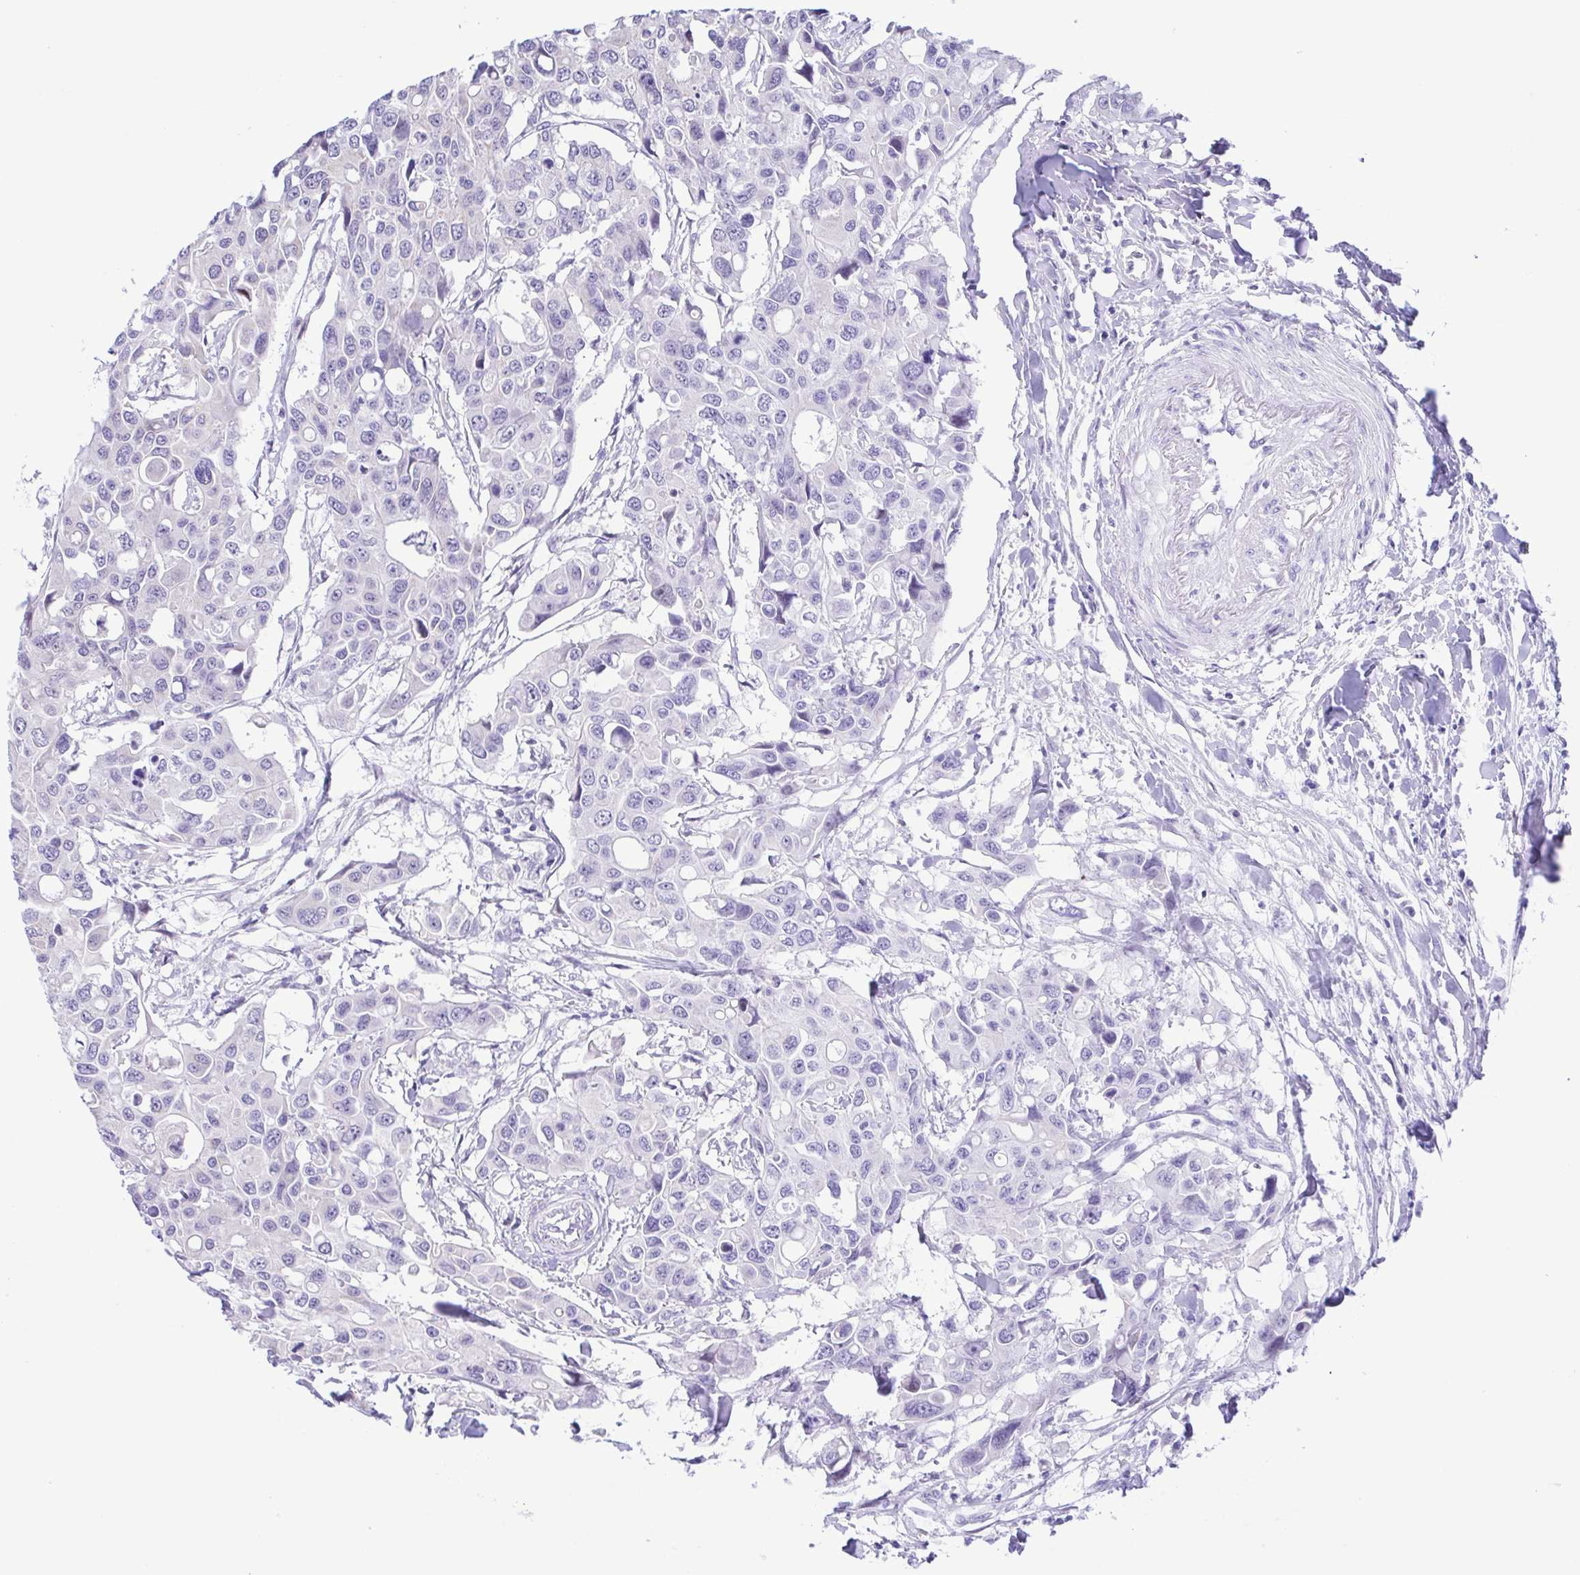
{"staining": {"intensity": "negative", "quantity": "none", "location": "none"}, "tissue": "colorectal cancer", "cell_type": "Tumor cells", "image_type": "cancer", "snomed": [{"axis": "morphology", "description": "Adenocarcinoma, NOS"}, {"axis": "topography", "description": "Colon"}], "caption": "DAB (3,3'-diaminobenzidine) immunohistochemical staining of colorectal cancer exhibits no significant staining in tumor cells.", "gene": "TGM3", "patient": {"sex": "male", "age": 77}}